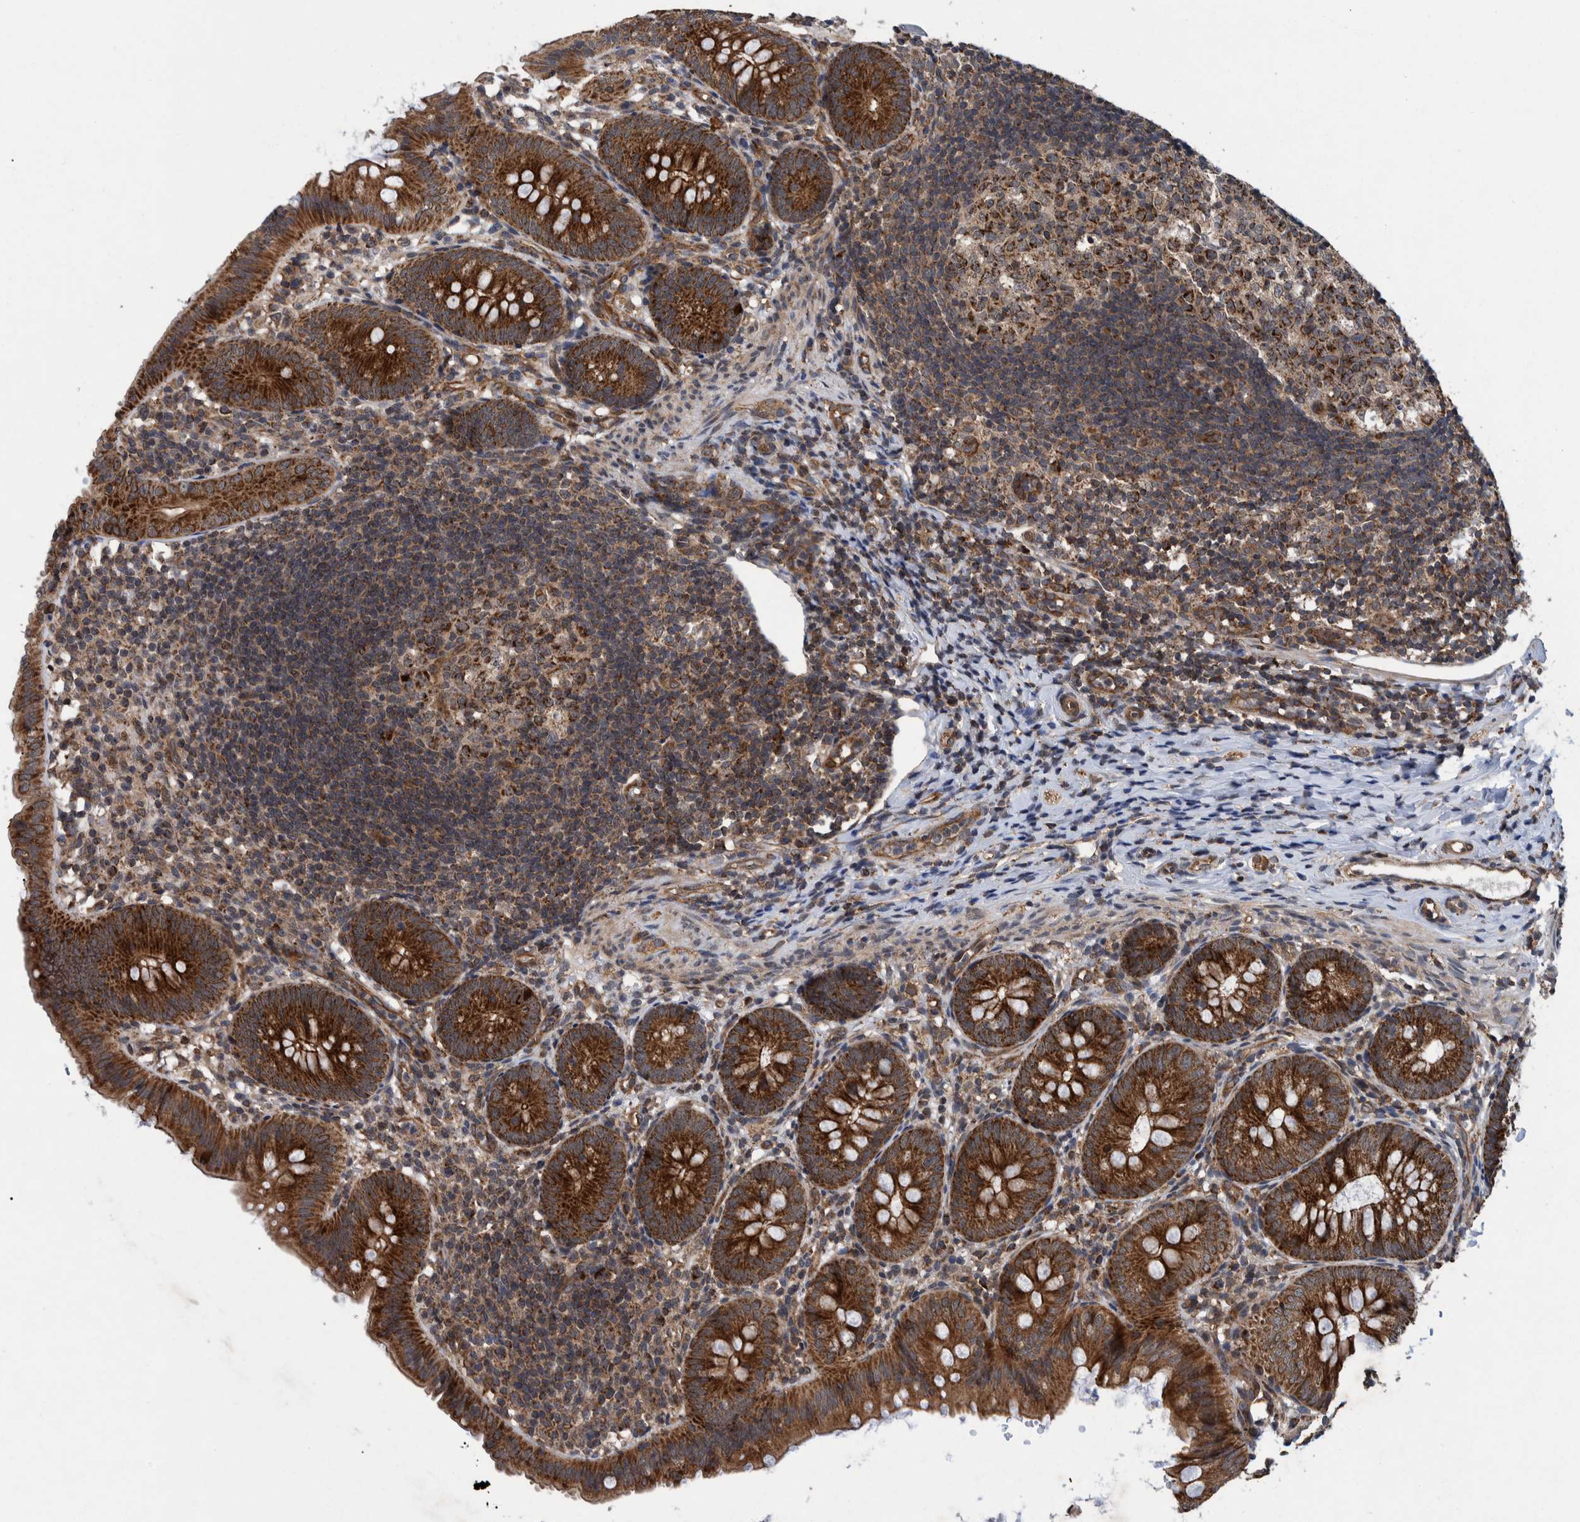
{"staining": {"intensity": "strong", "quantity": ">75%", "location": "cytoplasmic/membranous"}, "tissue": "appendix", "cell_type": "Glandular cells", "image_type": "normal", "snomed": [{"axis": "morphology", "description": "Normal tissue, NOS"}, {"axis": "topography", "description": "Appendix"}], "caption": "Glandular cells exhibit strong cytoplasmic/membranous expression in about >75% of cells in unremarkable appendix.", "gene": "MRPS7", "patient": {"sex": "male", "age": 1}}